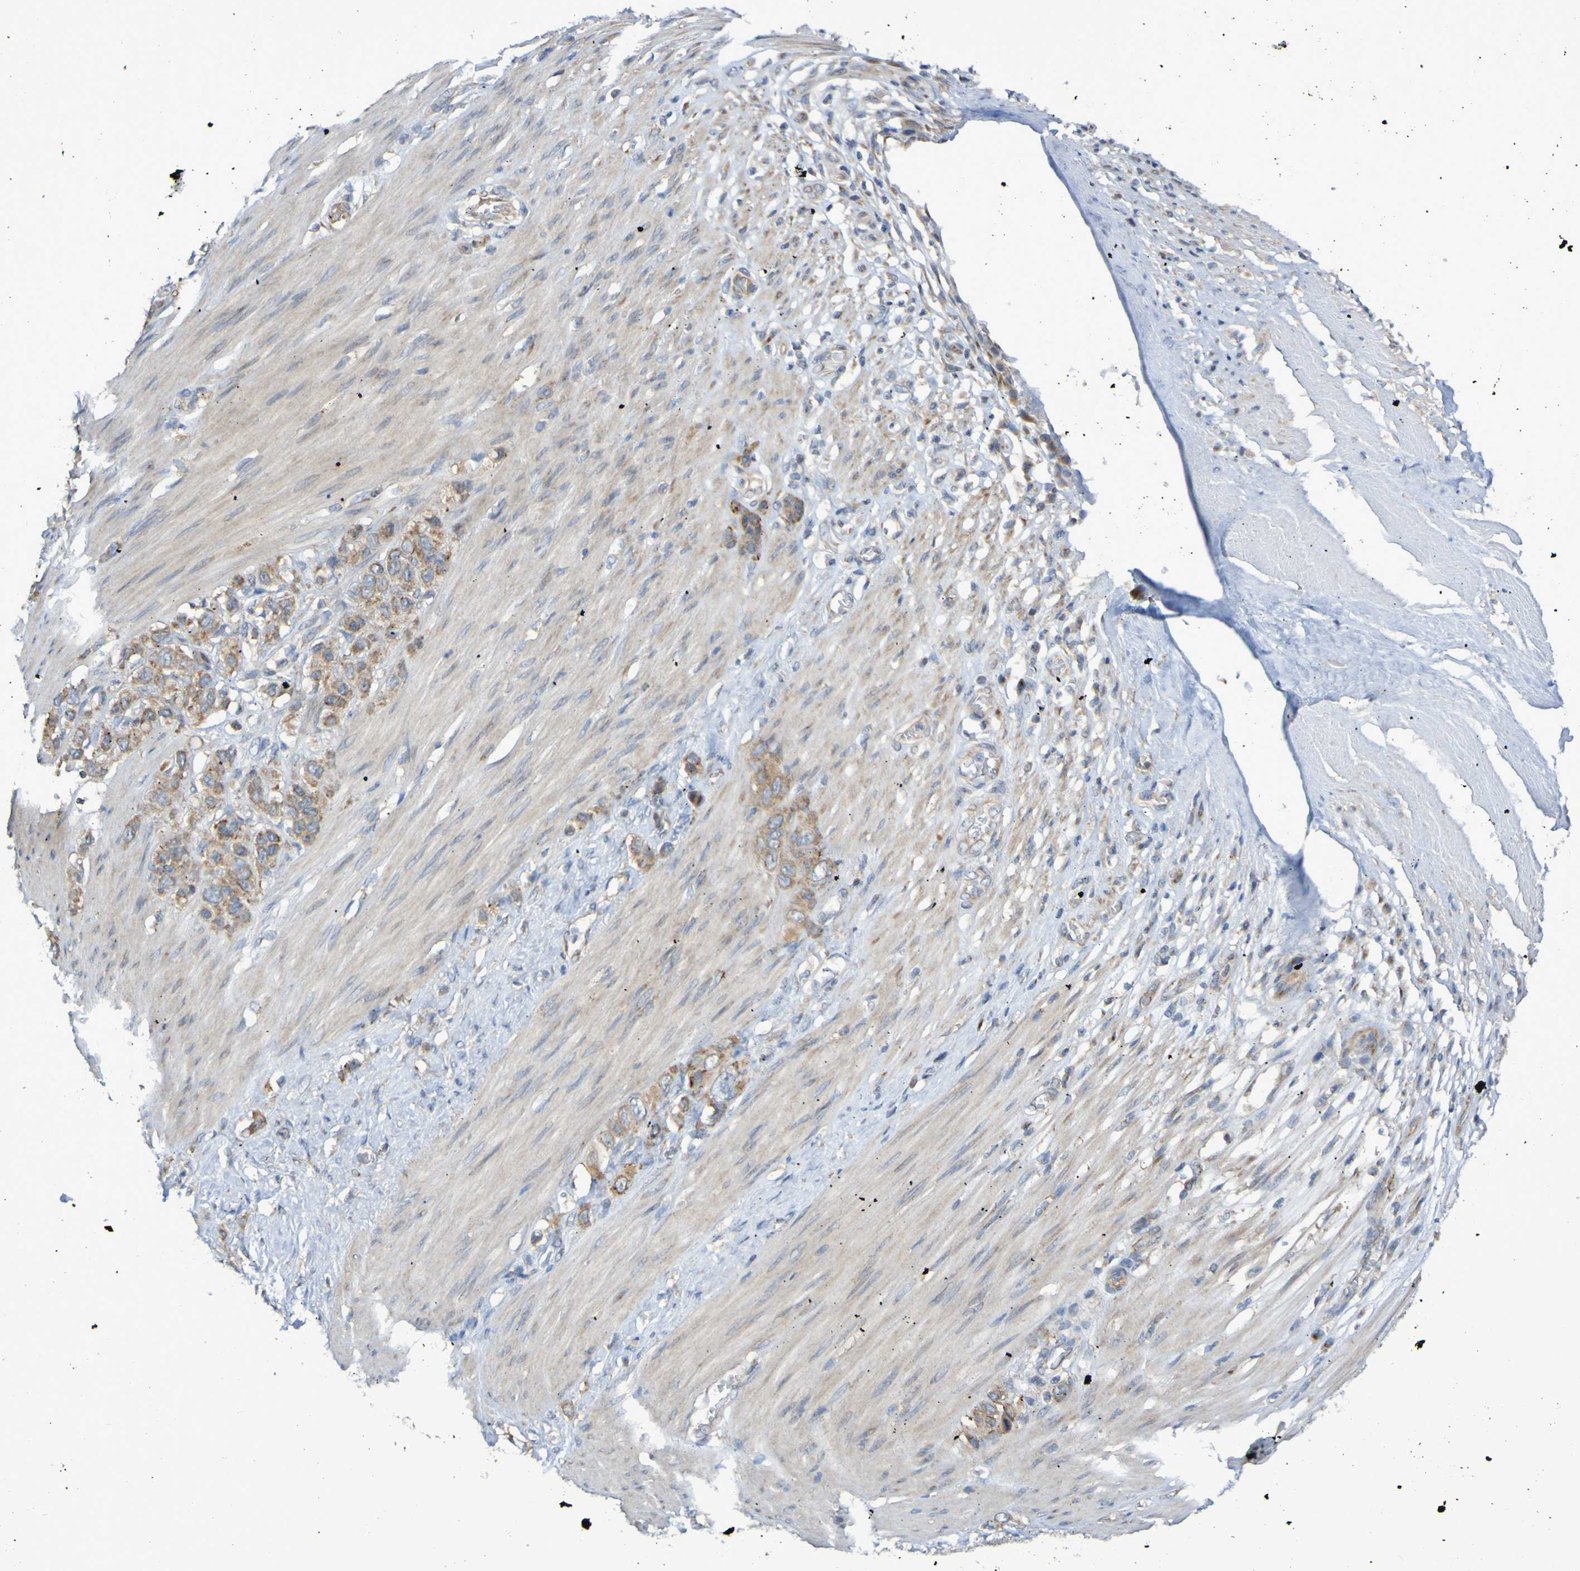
{"staining": {"intensity": "moderate", "quantity": ">75%", "location": "cytoplasmic/membranous"}, "tissue": "stomach cancer", "cell_type": "Tumor cells", "image_type": "cancer", "snomed": [{"axis": "morphology", "description": "Adenocarcinoma, NOS"}, {"axis": "morphology", "description": "Adenocarcinoma, High grade"}, {"axis": "topography", "description": "Stomach, upper"}, {"axis": "topography", "description": "Stomach, lower"}], "caption": "Immunohistochemical staining of adenocarcinoma (high-grade) (stomach) reveals moderate cytoplasmic/membranous protein staining in about >75% of tumor cells. The staining was performed using DAB (3,3'-diaminobenzidine), with brown indicating positive protein expression. Nuclei are stained blue with hematoxylin.", "gene": "LMBRD2", "patient": {"sex": "female", "age": 65}}